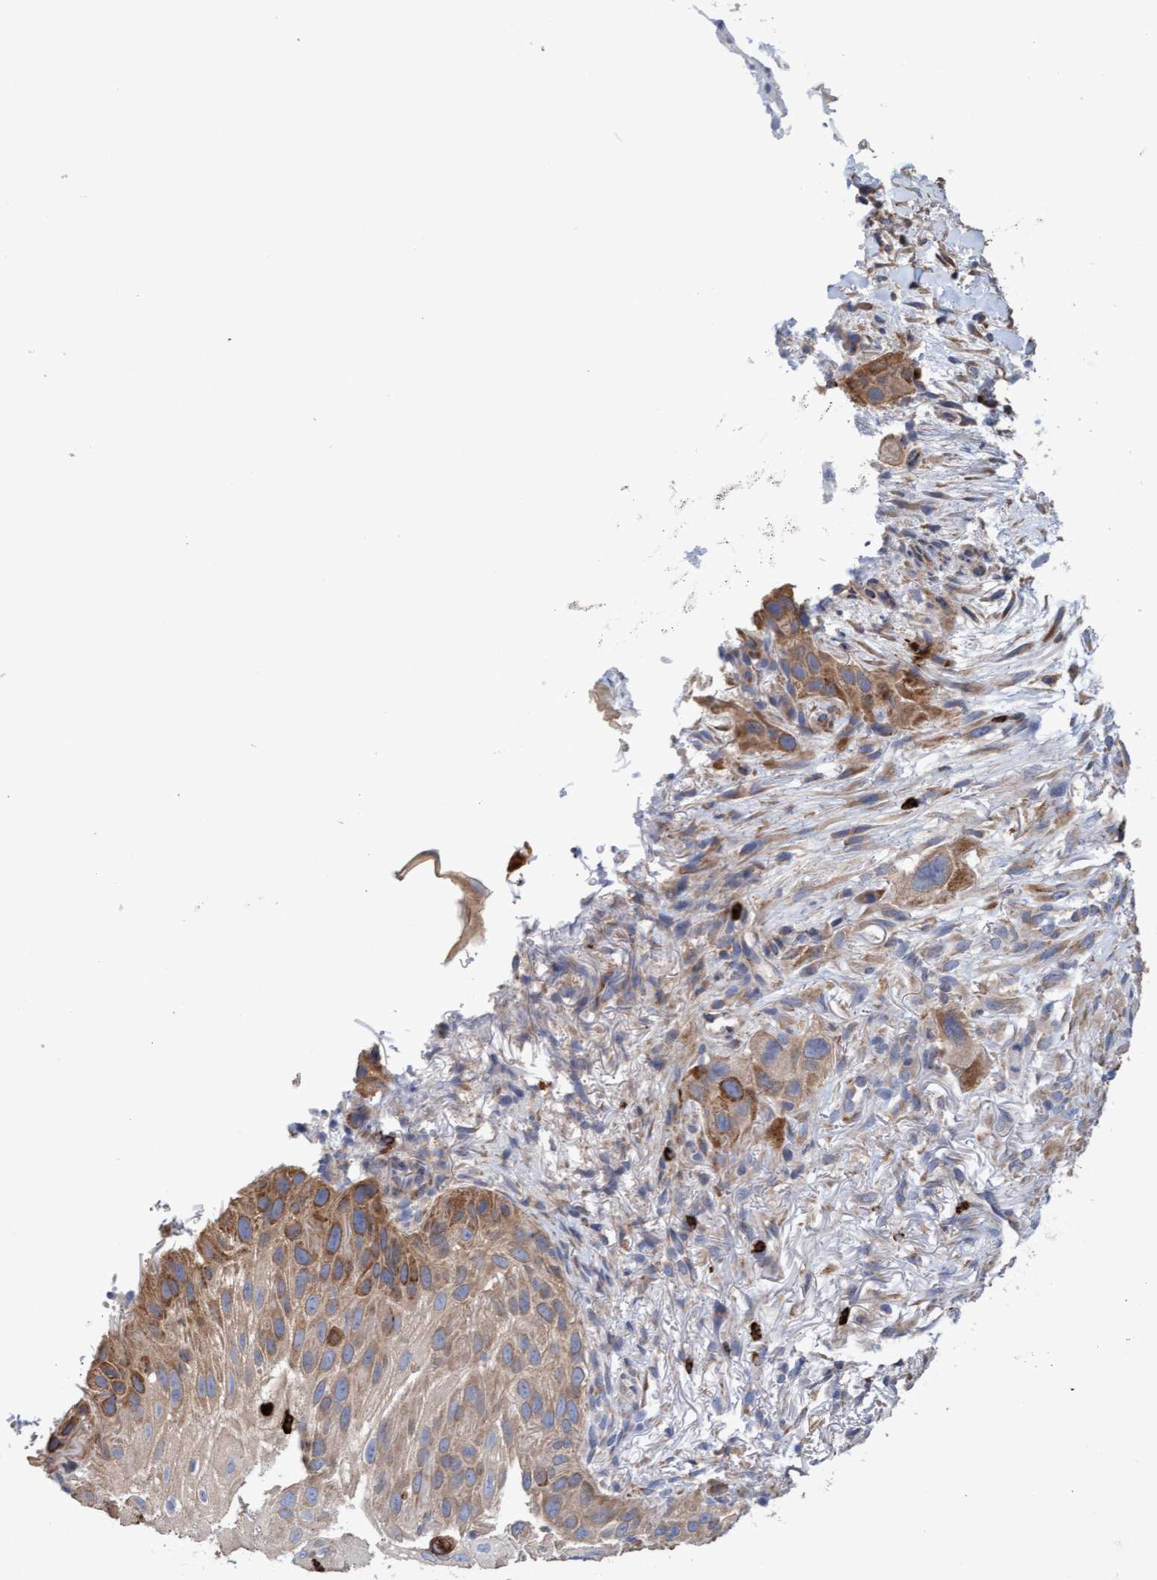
{"staining": {"intensity": "moderate", "quantity": ">75%", "location": "cytoplasmic/membranous"}, "tissue": "skin cancer", "cell_type": "Tumor cells", "image_type": "cancer", "snomed": [{"axis": "morphology", "description": "Squamous cell carcinoma, NOS"}, {"axis": "topography", "description": "Skin"}], "caption": "About >75% of tumor cells in human squamous cell carcinoma (skin) reveal moderate cytoplasmic/membranous protein staining as visualized by brown immunohistochemical staining.", "gene": "MMP8", "patient": {"sex": "female", "age": 77}}